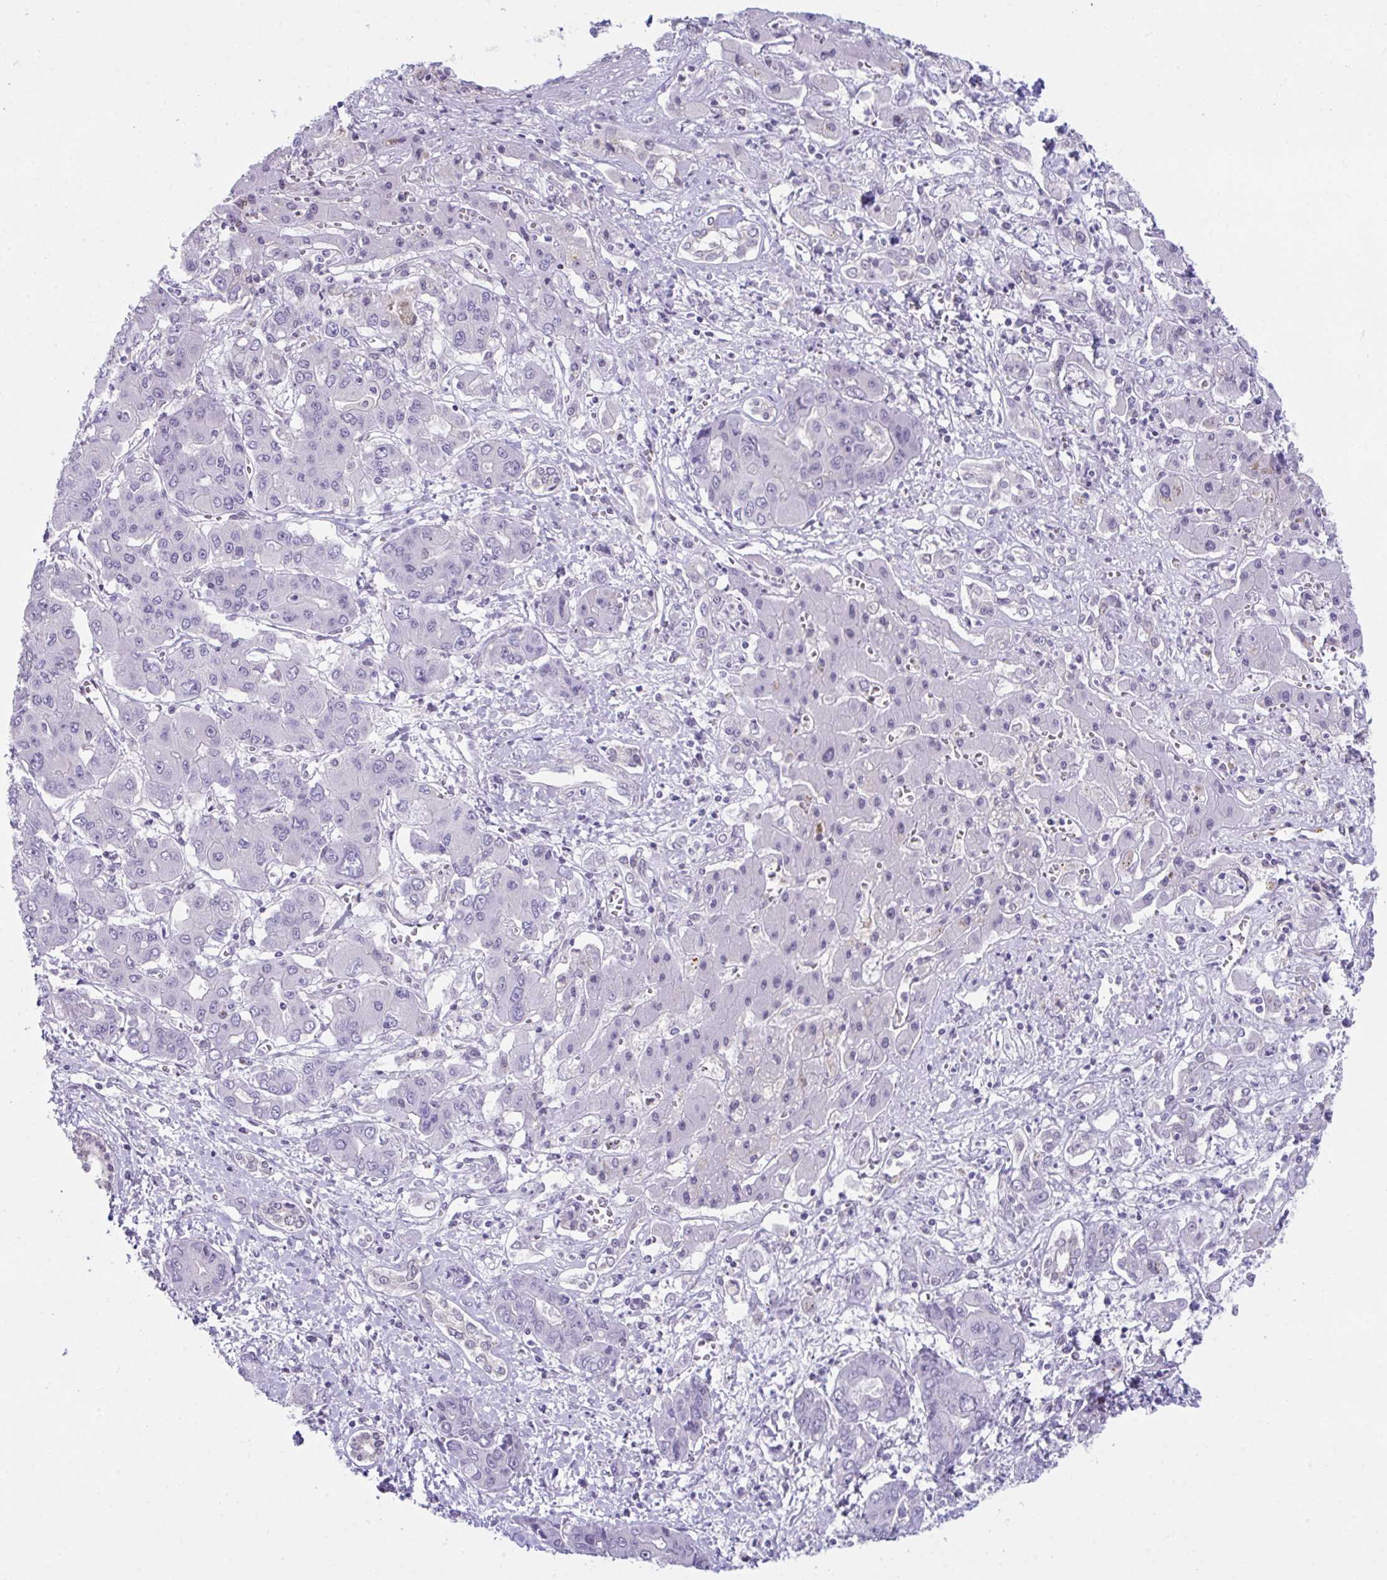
{"staining": {"intensity": "negative", "quantity": "none", "location": "none"}, "tissue": "liver cancer", "cell_type": "Tumor cells", "image_type": "cancer", "snomed": [{"axis": "morphology", "description": "Cholangiocarcinoma"}, {"axis": "topography", "description": "Liver"}], "caption": "DAB (3,3'-diaminobenzidine) immunohistochemical staining of cholangiocarcinoma (liver) demonstrates no significant staining in tumor cells.", "gene": "ATP6V0D2", "patient": {"sex": "male", "age": 67}}